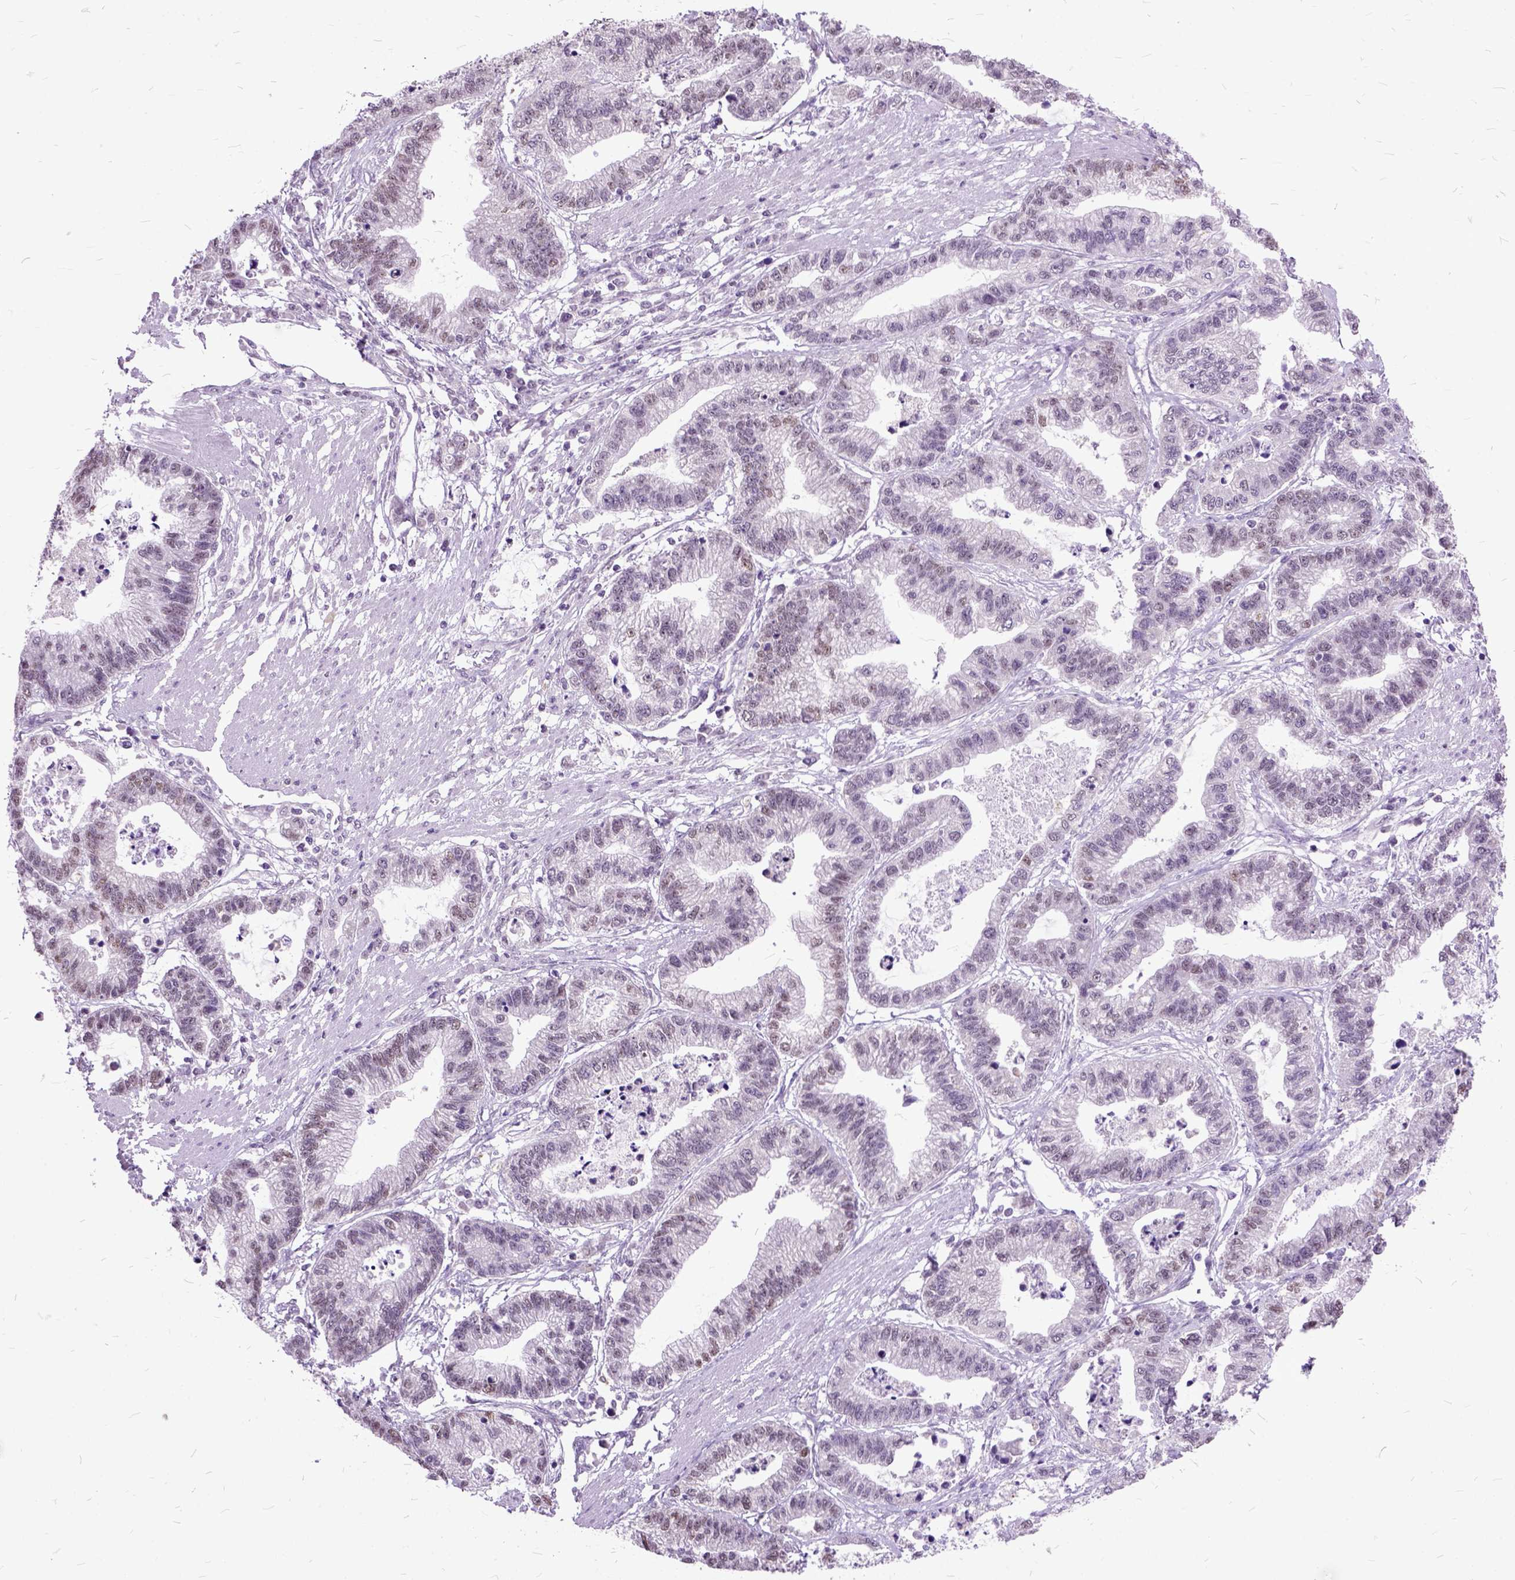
{"staining": {"intensity": "moderate", "quantity": "<25%", "location": "nuclear"}, "tissue": "stomach cancer", "cell_type": "Tumor cells", "image_type": "cancer", "snomed": [{"axis": "morphology", "description": "Adenocarcinoma, NOS"}, {"axis": "topography", "description": "Stomach"}], "caption": "A brown stain shows moderate nuclear positivity of a protein in human stomach adenocarcinoma tumor cells. Immunohistochemistry stains the protein of interest in brown and the nuclei are stained blue.", "gene": "ORC5", "patient": {"sex": "male", "age": 83}}